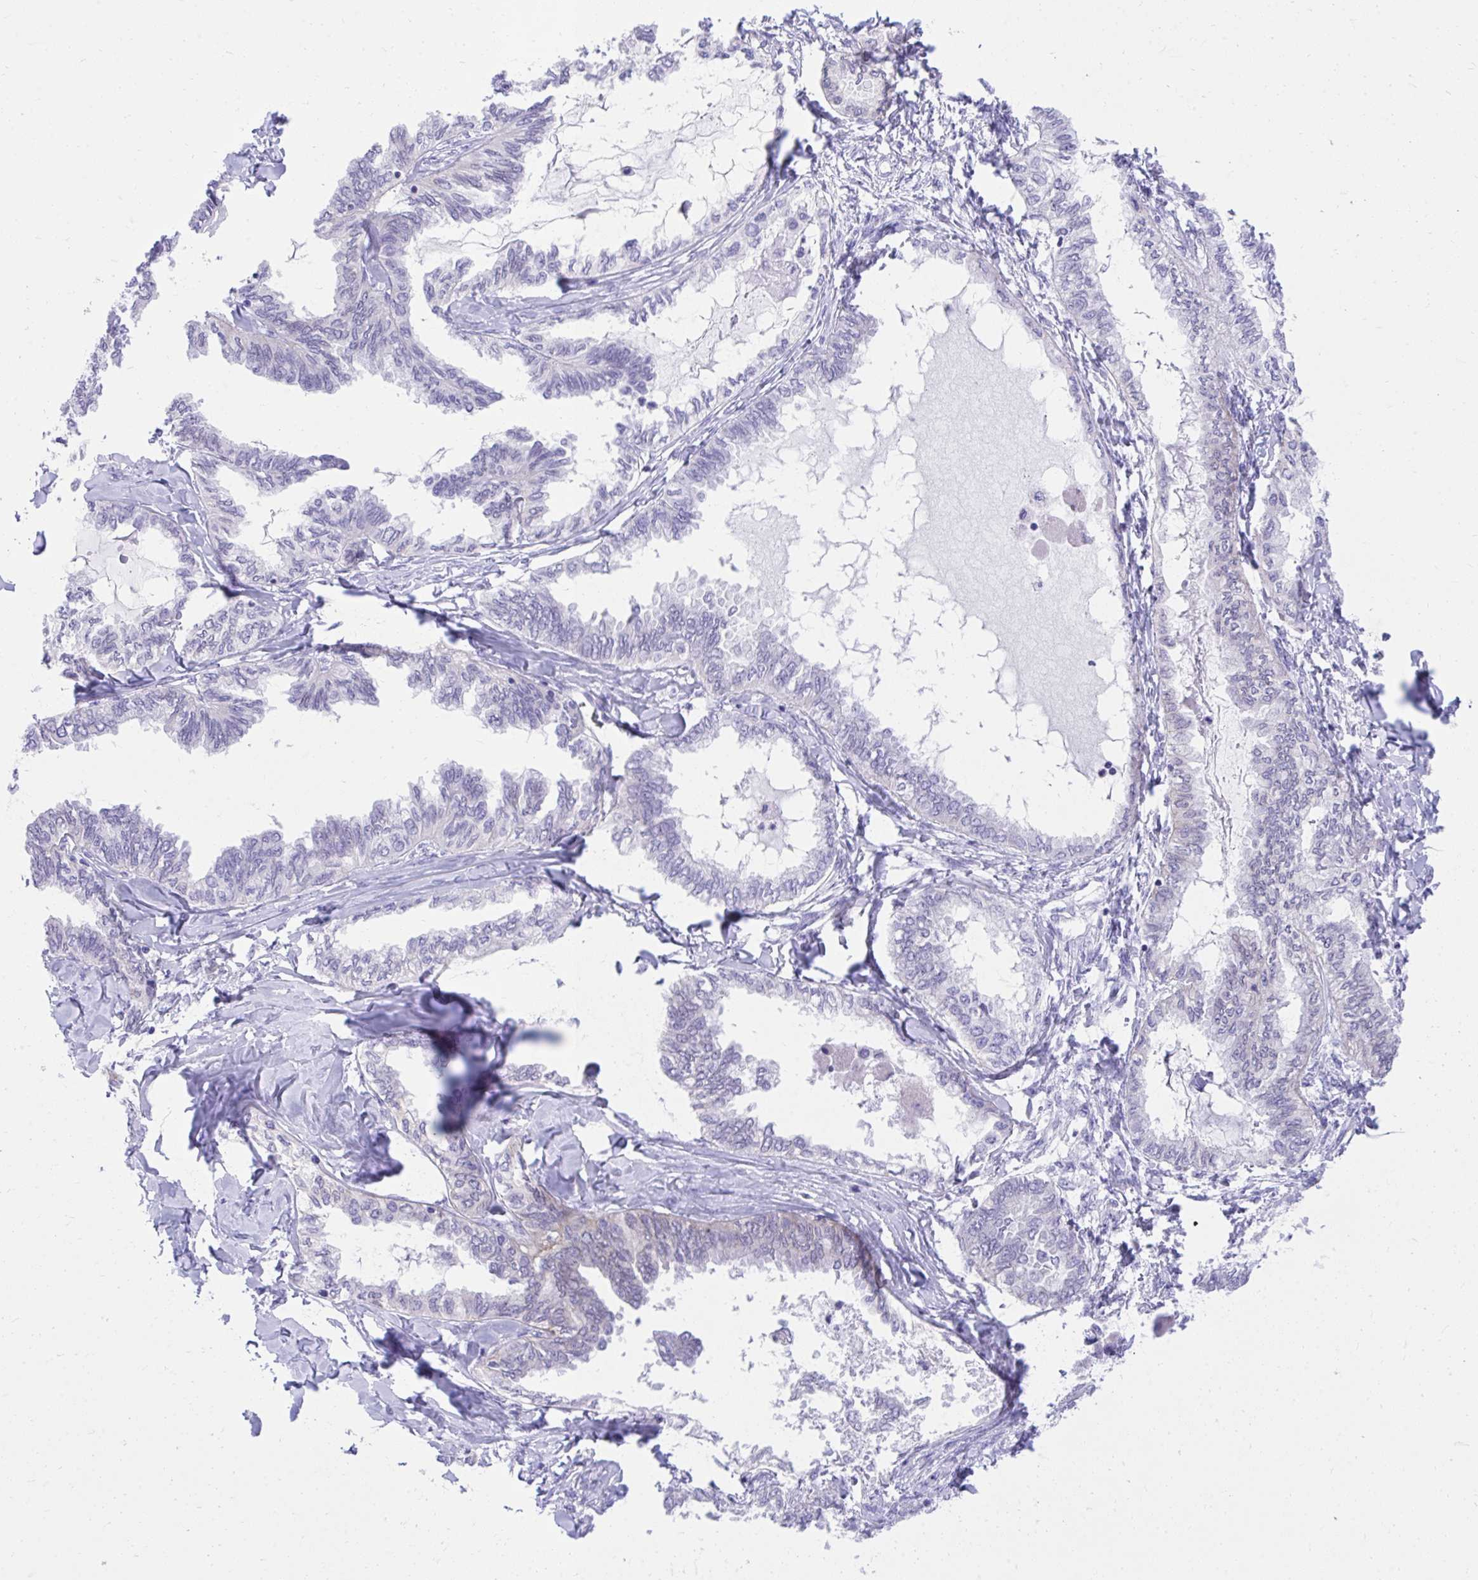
{"staining": {"intensity": "negative", "quantity": "none", "location": "none"}, "tissue": "ovarian cancer", "cell_type": "Tumor cells", "image_type": "cancer", "snomed": [{"axis": "morphology", "description": "Carcinoma, endometroid"}, {"axis": "topography", "description": "Ovary"}], "caption": "This is an IHC photomicrograph of endometroid carcinoma (ovarian). There is no staining in tumor cells.", "gene": "KCNN4", "patient": {"sex": "female", "age": 70}}